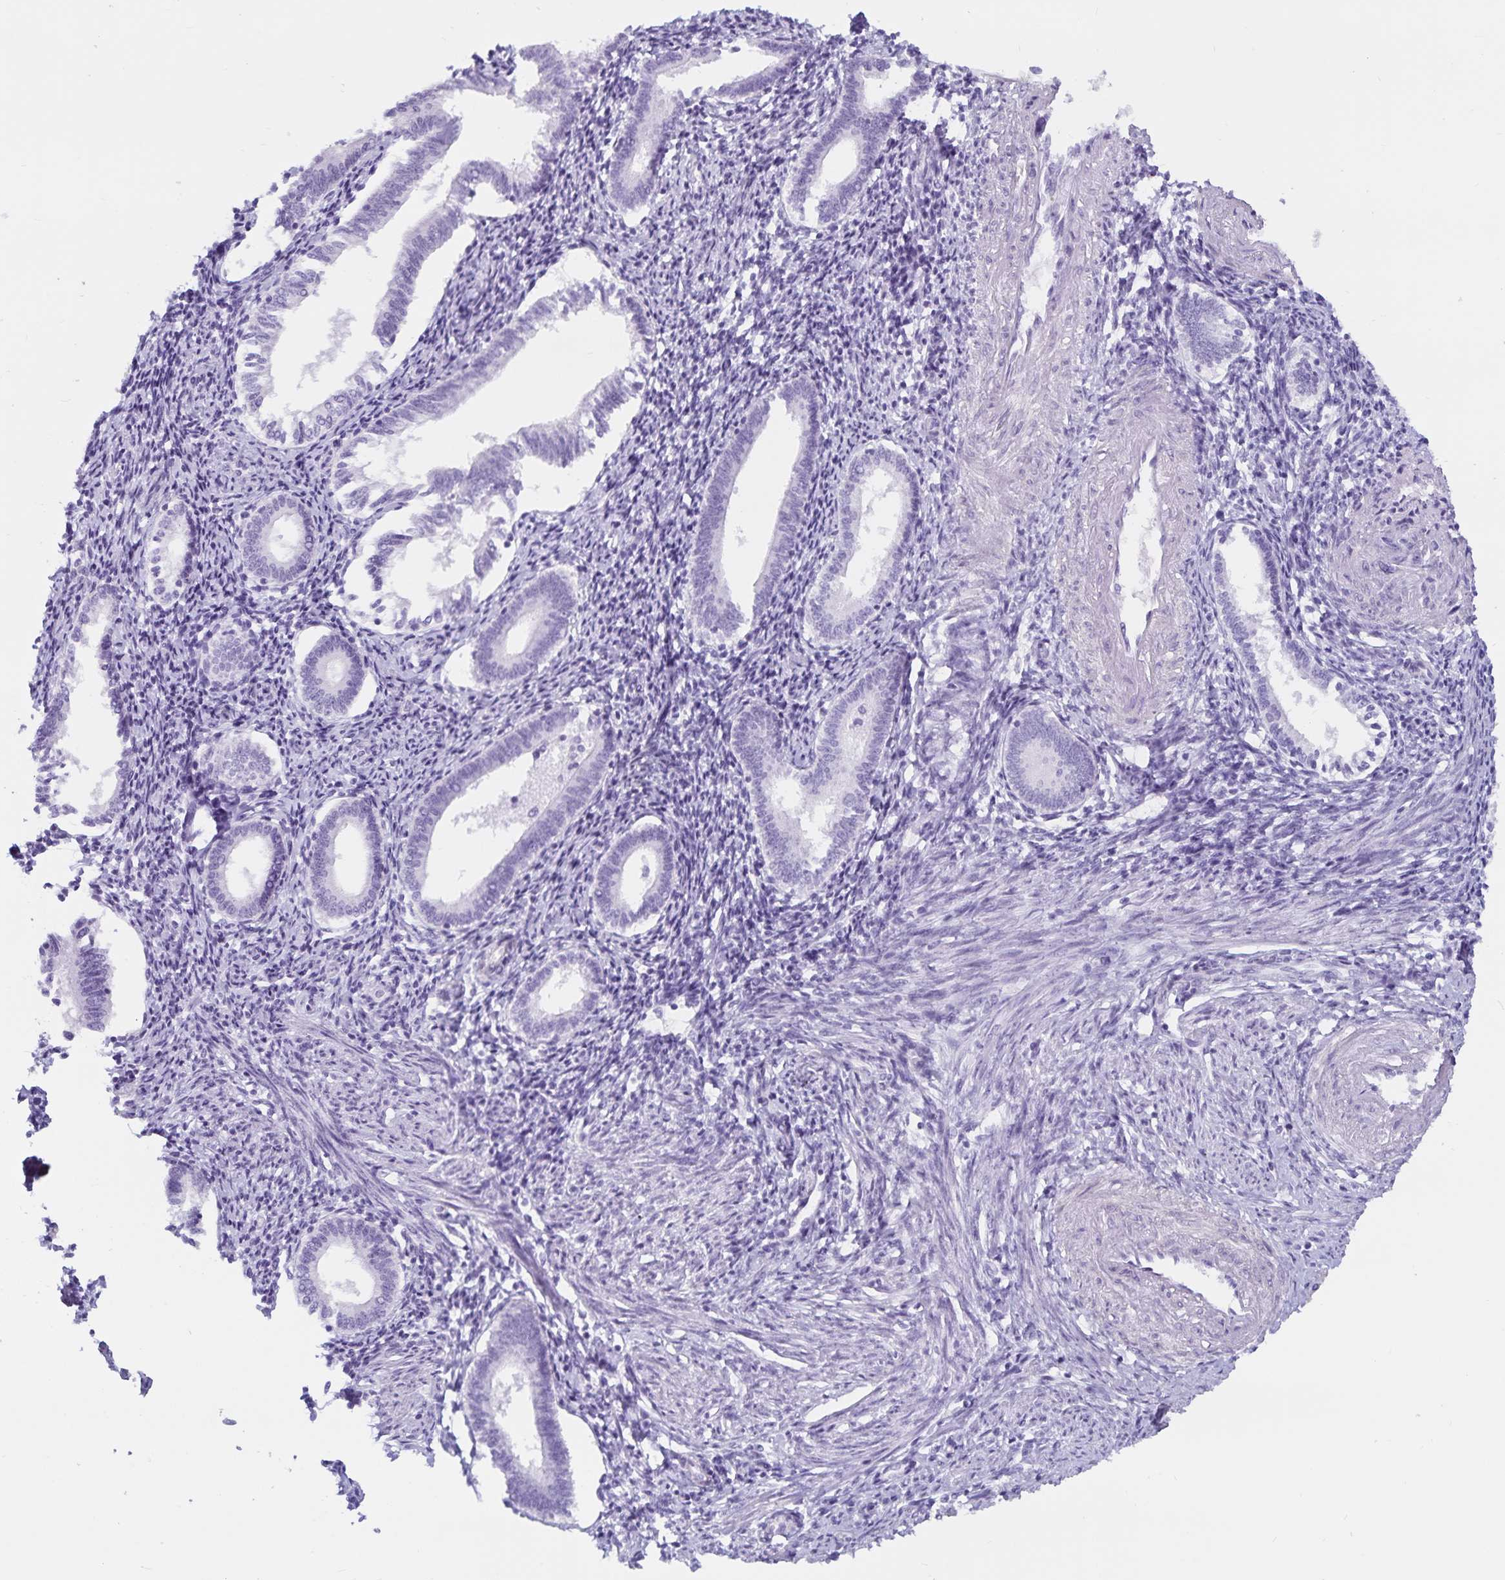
{"staining": {"intensity": "negative", "quantity": "none", "location": "none"}, "tissue": "endometrium", "cell_type": "Cells in endometrial stroma", "image_type": "normal", "snomed": [{"axis": "morphology", "description": "Normal tissue, NOS"}, {"axis": "topography", "description": "Endometrium"}], "caption": "Histopathology image shows no significant protein expression in cells in endometrial stroma of benign endometrium. Brightfield microscopy of immunohistochemistry stained with DAB (brown) and hematoxylin (blue), captured at high magnification.", "gene": "GPR137", "patient": {"sex": "female", "age": 41}}